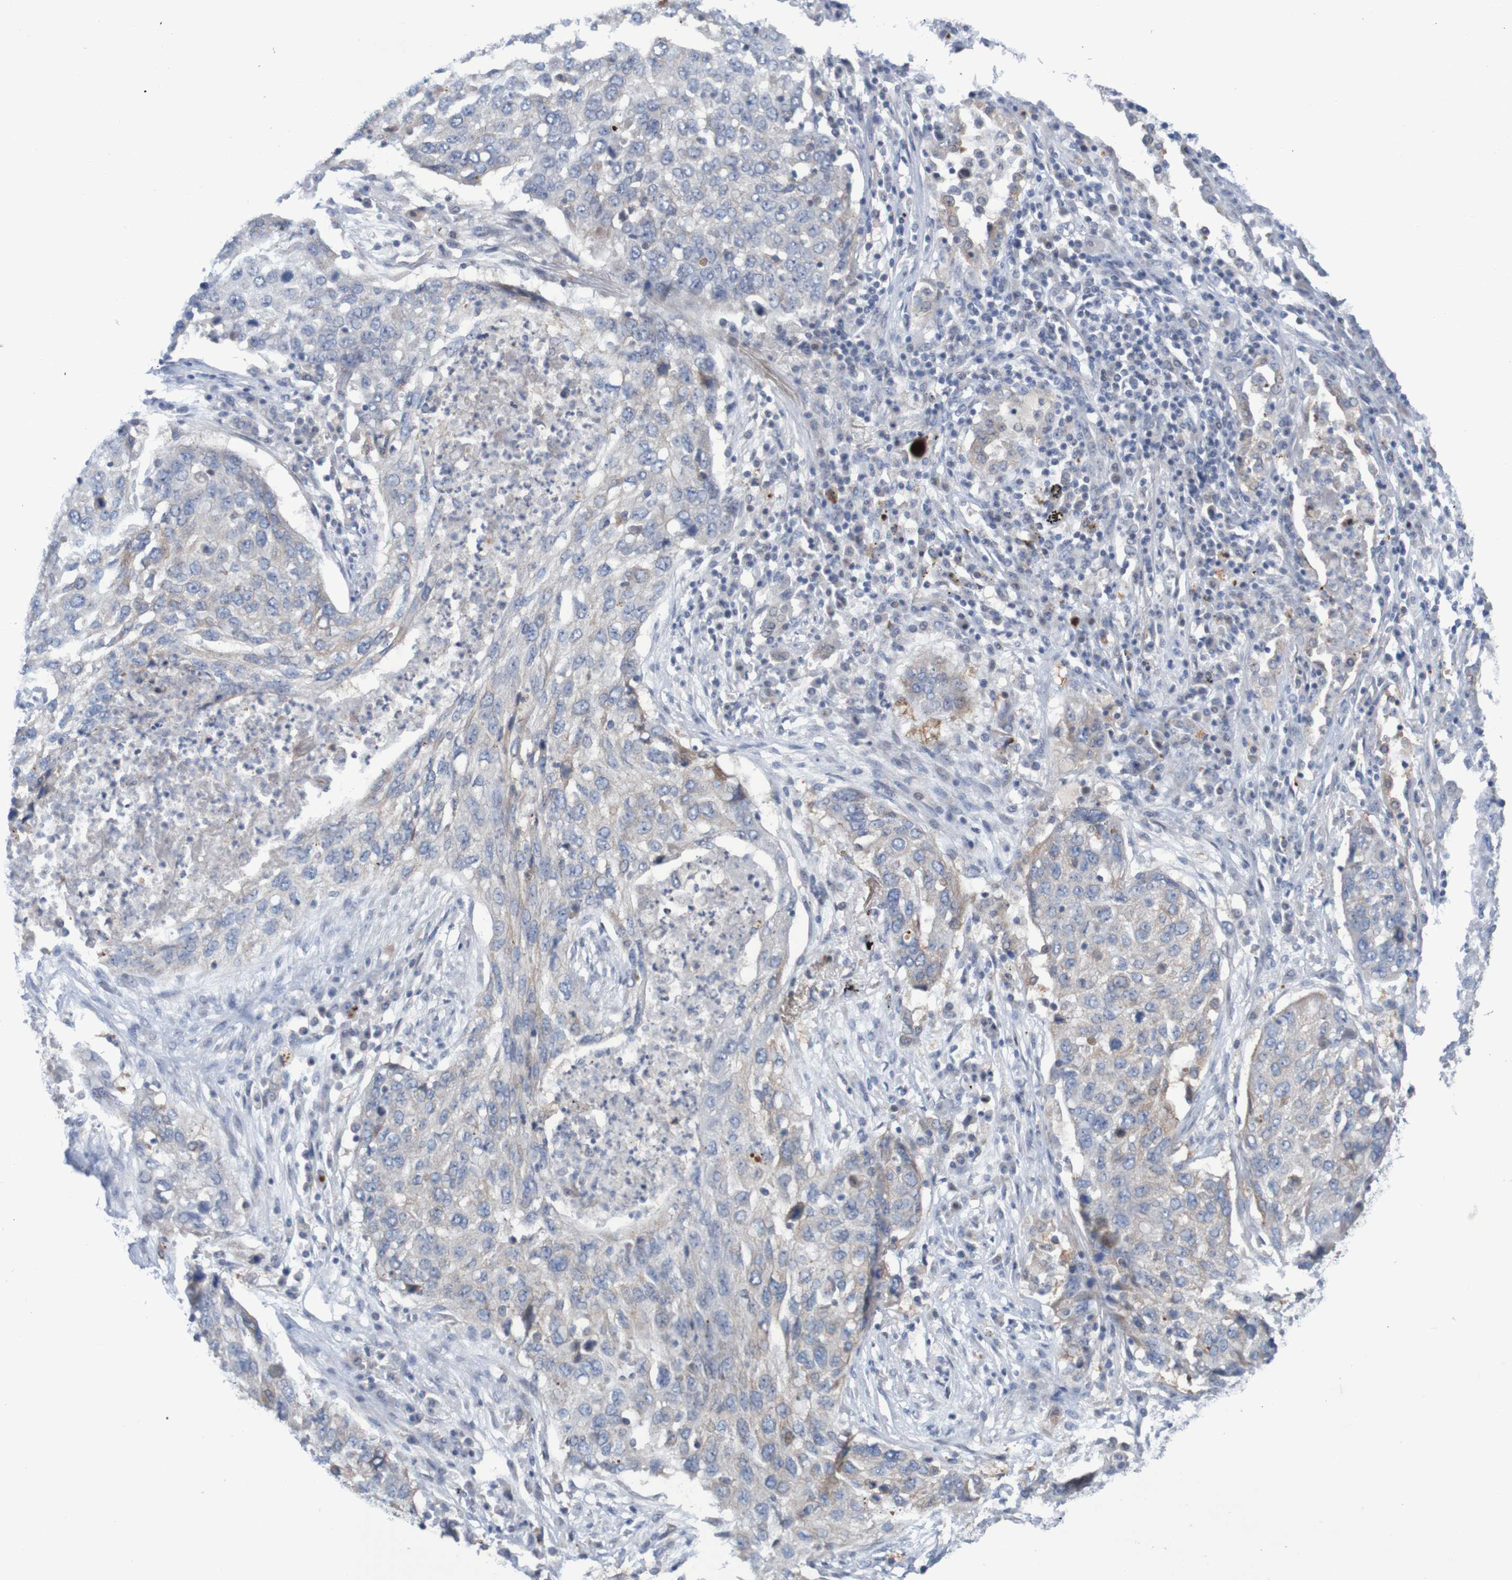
{"staining": {"intensity": "negative", "quantity": "none", "location": "none"}, "tissue": "lung cancer", "cell_type": "Tumor cells", "image_type": "cancer", "snomed": [{"axis": "morphology", "description": "Squamous cell carcinoma, NOS"}, {"axis": "topography", "description": "Lung"}], "caption": "Immunohistochemistry (IHC) photomicrograph of neoplastic tissue: human squamous cell carcinoma (lung) stained with DAB reveals no significant protein staining in tumor cells.", "gene": "FBP2", "patient": {"sex": "female", "age": 63}}